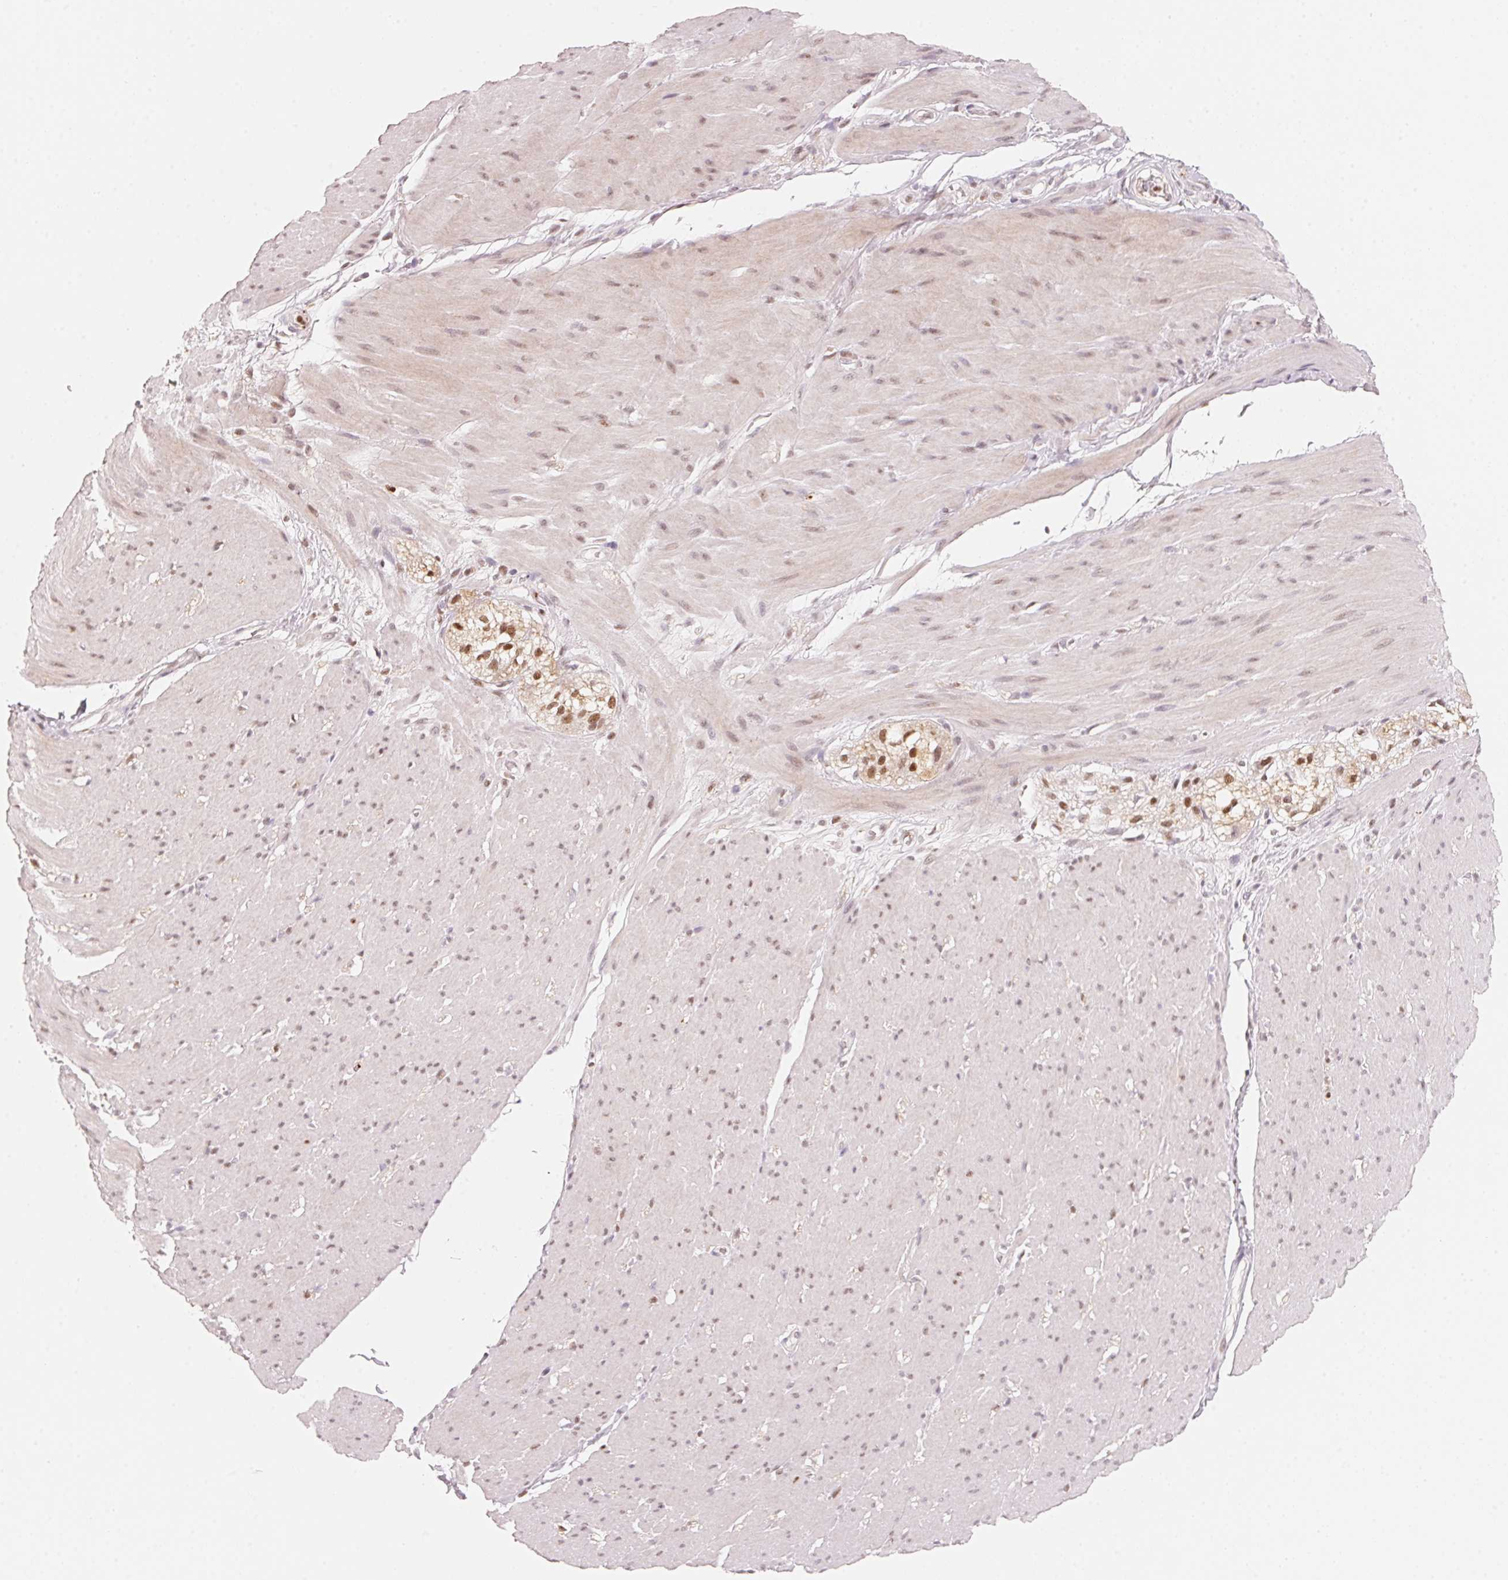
{"staining": {"intensity": "weak", "quantity": "25%-75%", "location": "nuclear"}, "tissue": "smooth muscle", "cell_type": "Smooth muscle cells", "image_type": "normal", "snomed": [{"axis": "morphology", "description": "Normal tissue, NOS"}, {"axis": "topography", "description": "Smooth muscle"}, {"axis": "topography", "description": "Rectum"}], "caption": "Immunohistochemistry (DAB) staining of normal human smooth muscle shows weak nuclear protein staining in about 25%-75% of smooth muscle cells. (DAB (3,3'-diaminobenzidine) IHC, brown staining for protein, blue staining for nuclei).", "gene": "ARHGAP22", "patient": {"sex": "male", "age": 53}}